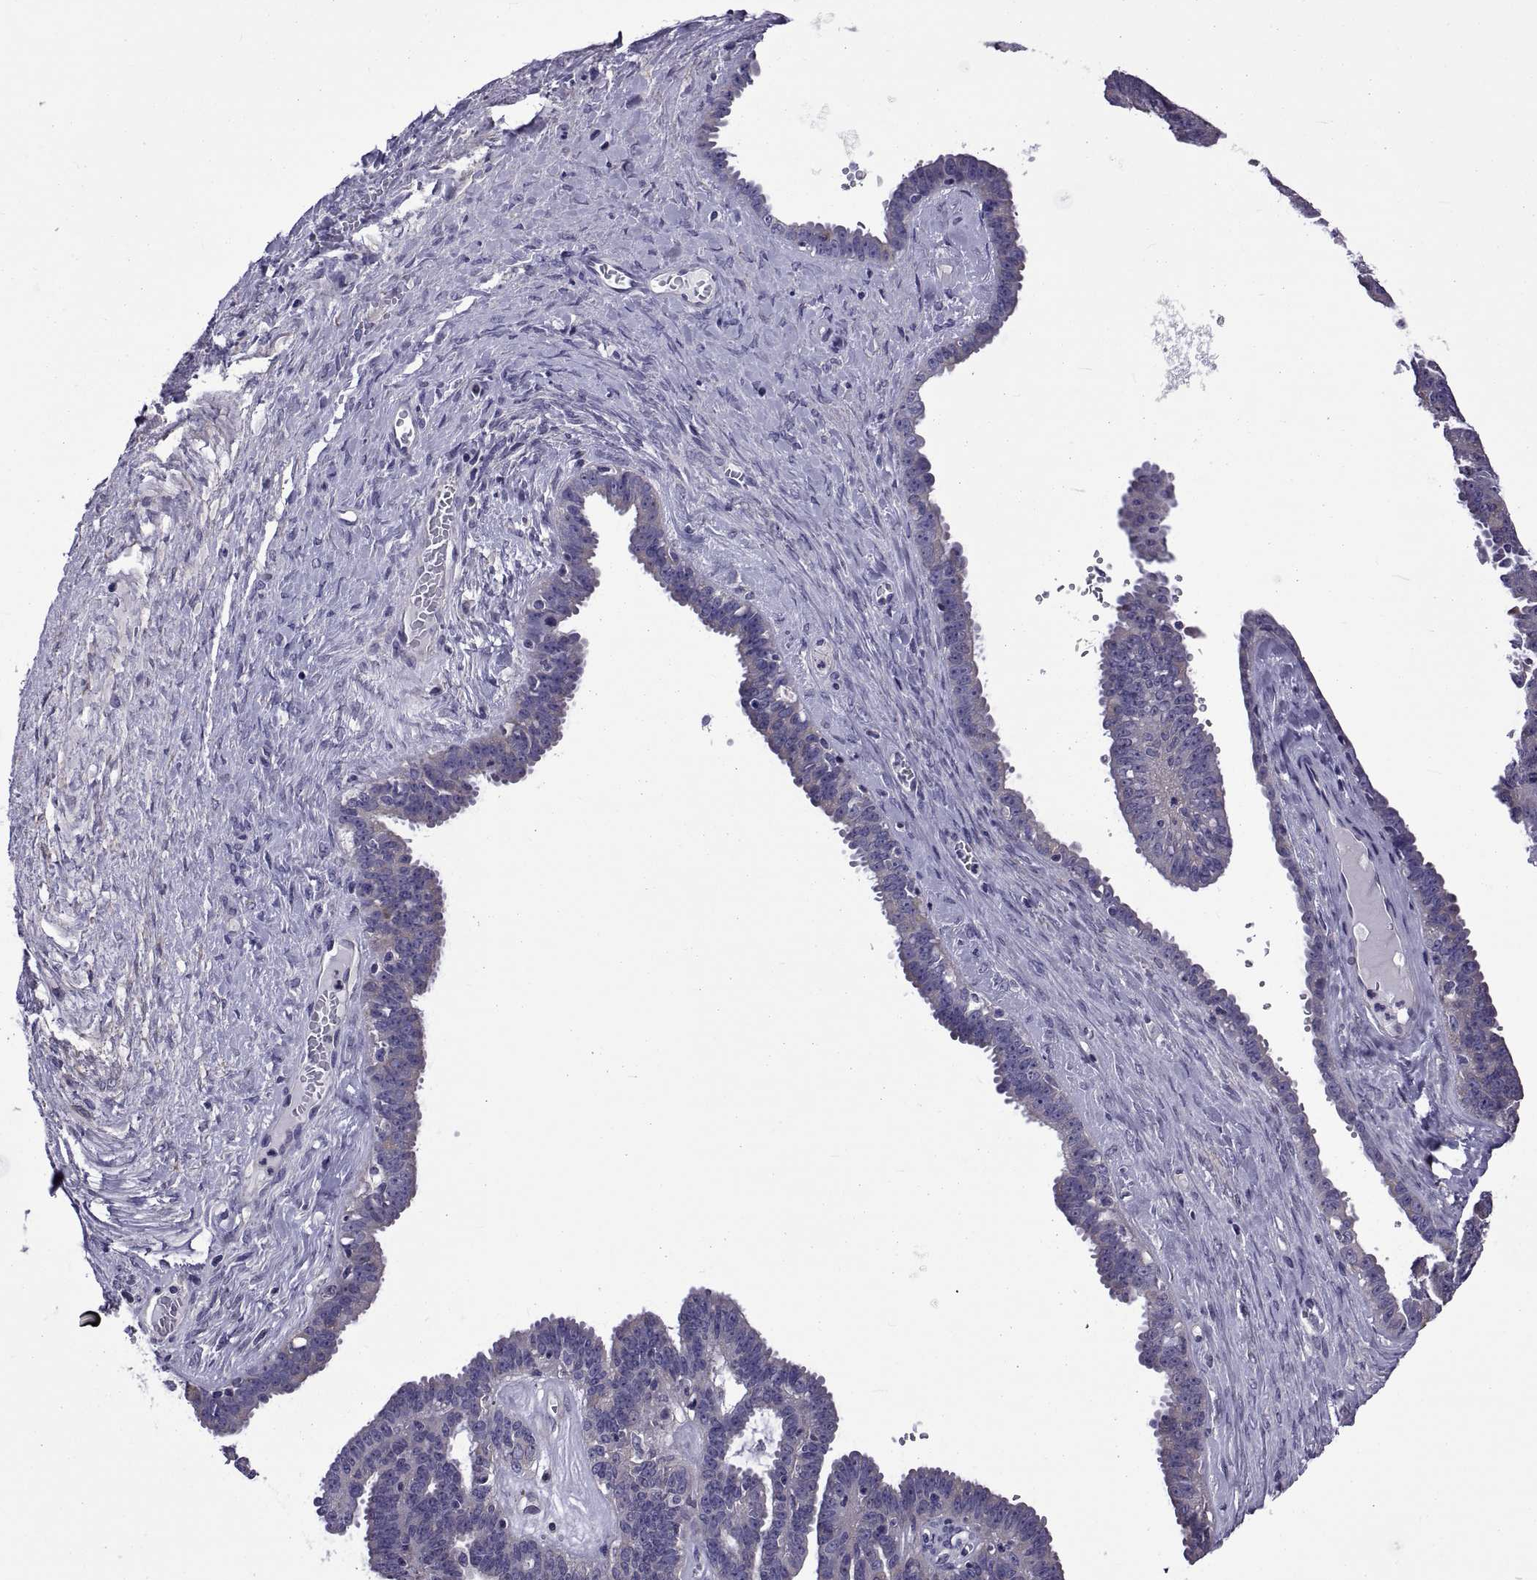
{"staining": {"intensity": "negative", "quantity": "none", "location": "none"}, "tissue": "ovarian cancer", "cell_type": "Tumor cells", "image_type": "cancer", "snomed": [{"axis": "morphology", "description": "Cystadenocarcinoma, serous, NOS"}, {"axis": "topography", "description": "Ovary"}], "caption": "Tumor cells are negative for brown protein staining in serous cystadenocarcinoma (ovarian).", "gene": "TMC3", "patient": {"sex": "female", "age": 71}}